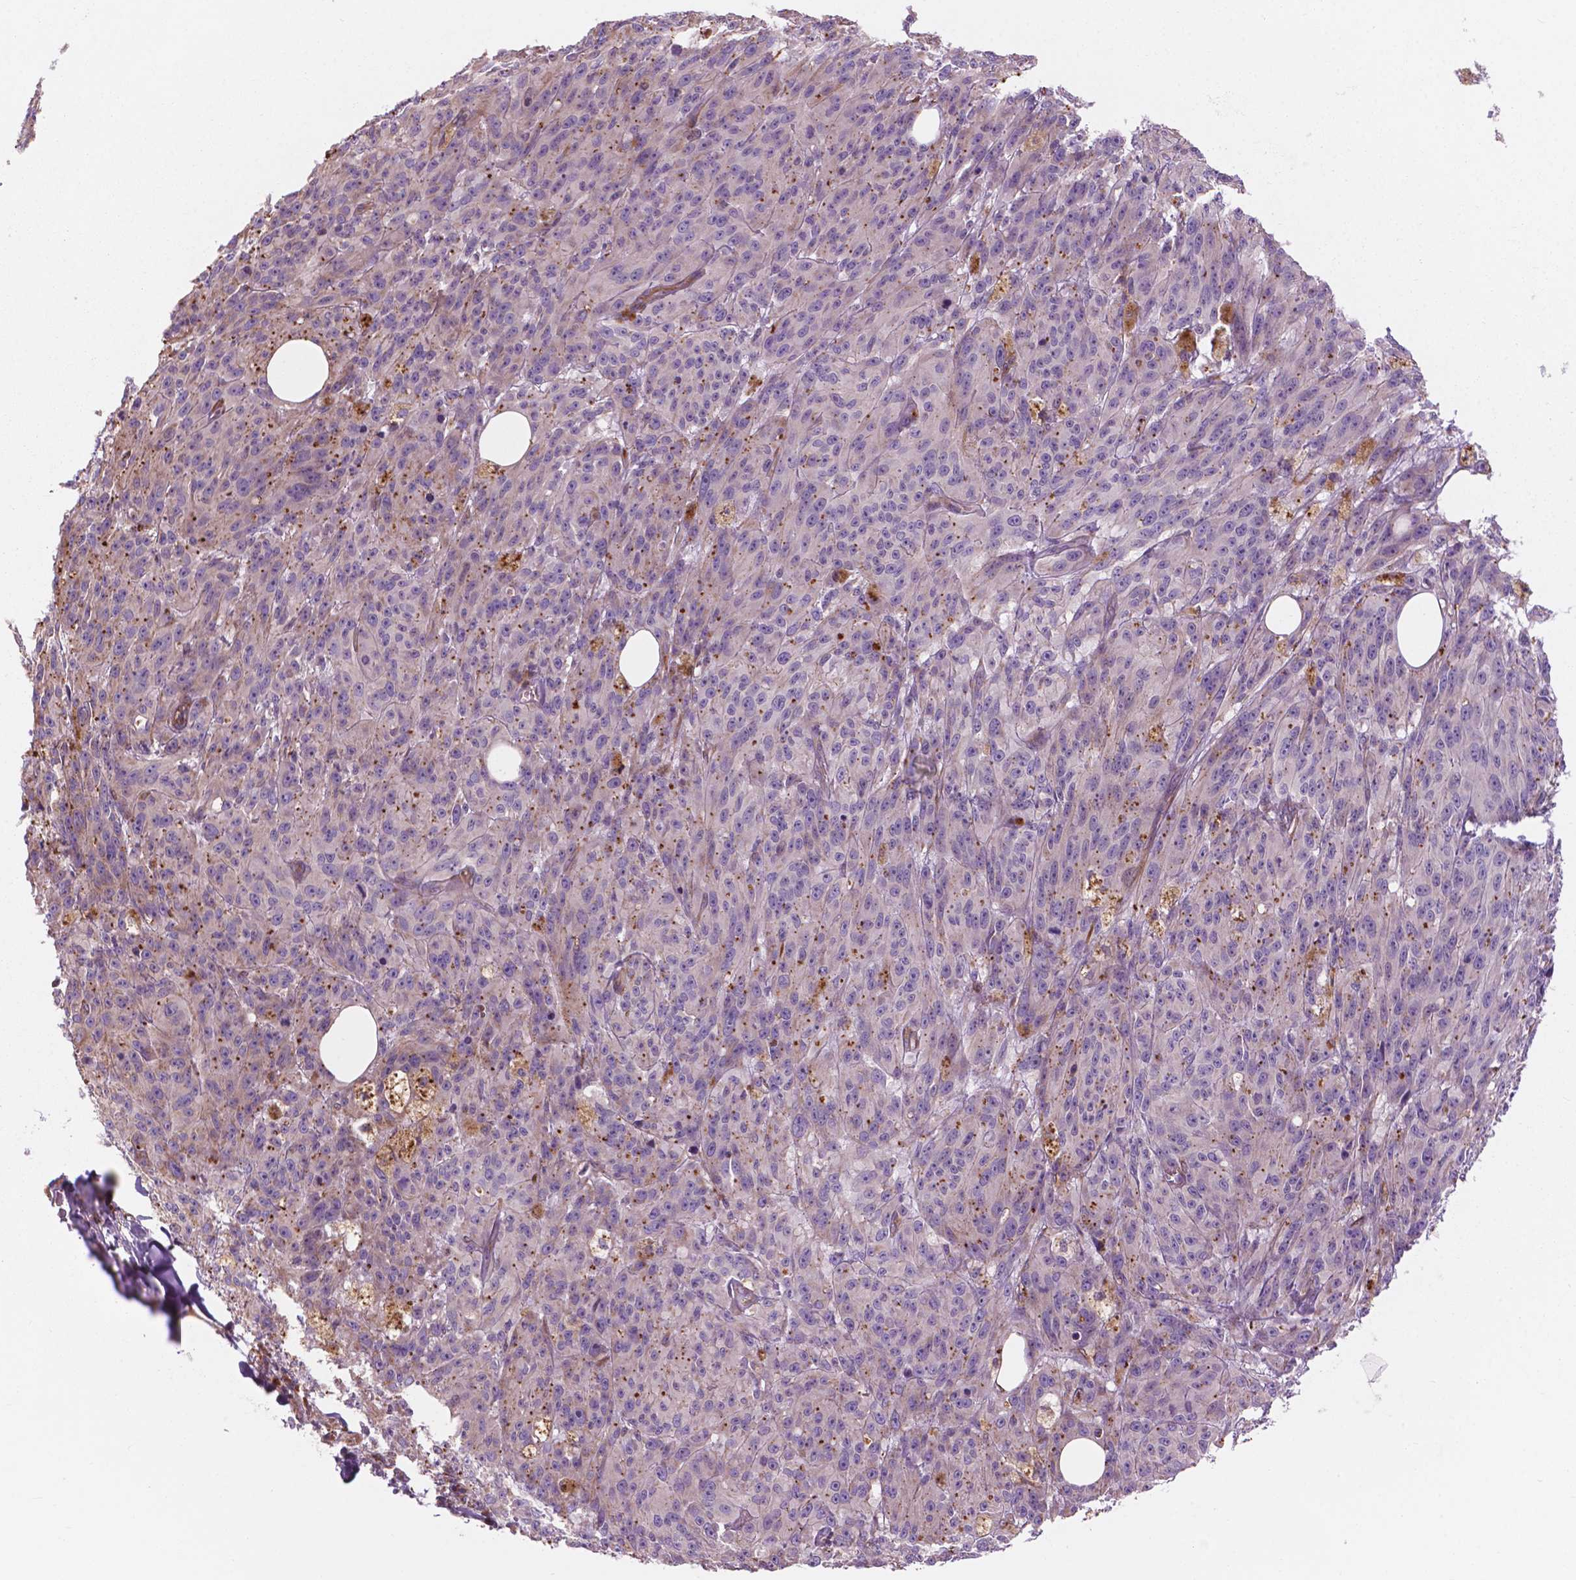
{"staining": {"intensity": "moderate", "quantity": "<25%", "location": "cytoplasmic/membranous"}, "tissue": "melanoma", "cell_type": "Tumor cells", "image_type": "cancer", "snomed": [{"axis": "morphology", "description": "Malignant melanoma, NOS"}, {"axis": "topography", "description": "Skin"}], "caption": "A photomicrograph of melanoma stained for a protein displays moderate cytoplasmic/membranous brown staining in tumor cells.", "gene": "SURF4", "patient": {"sex": "female", "age": 34}}